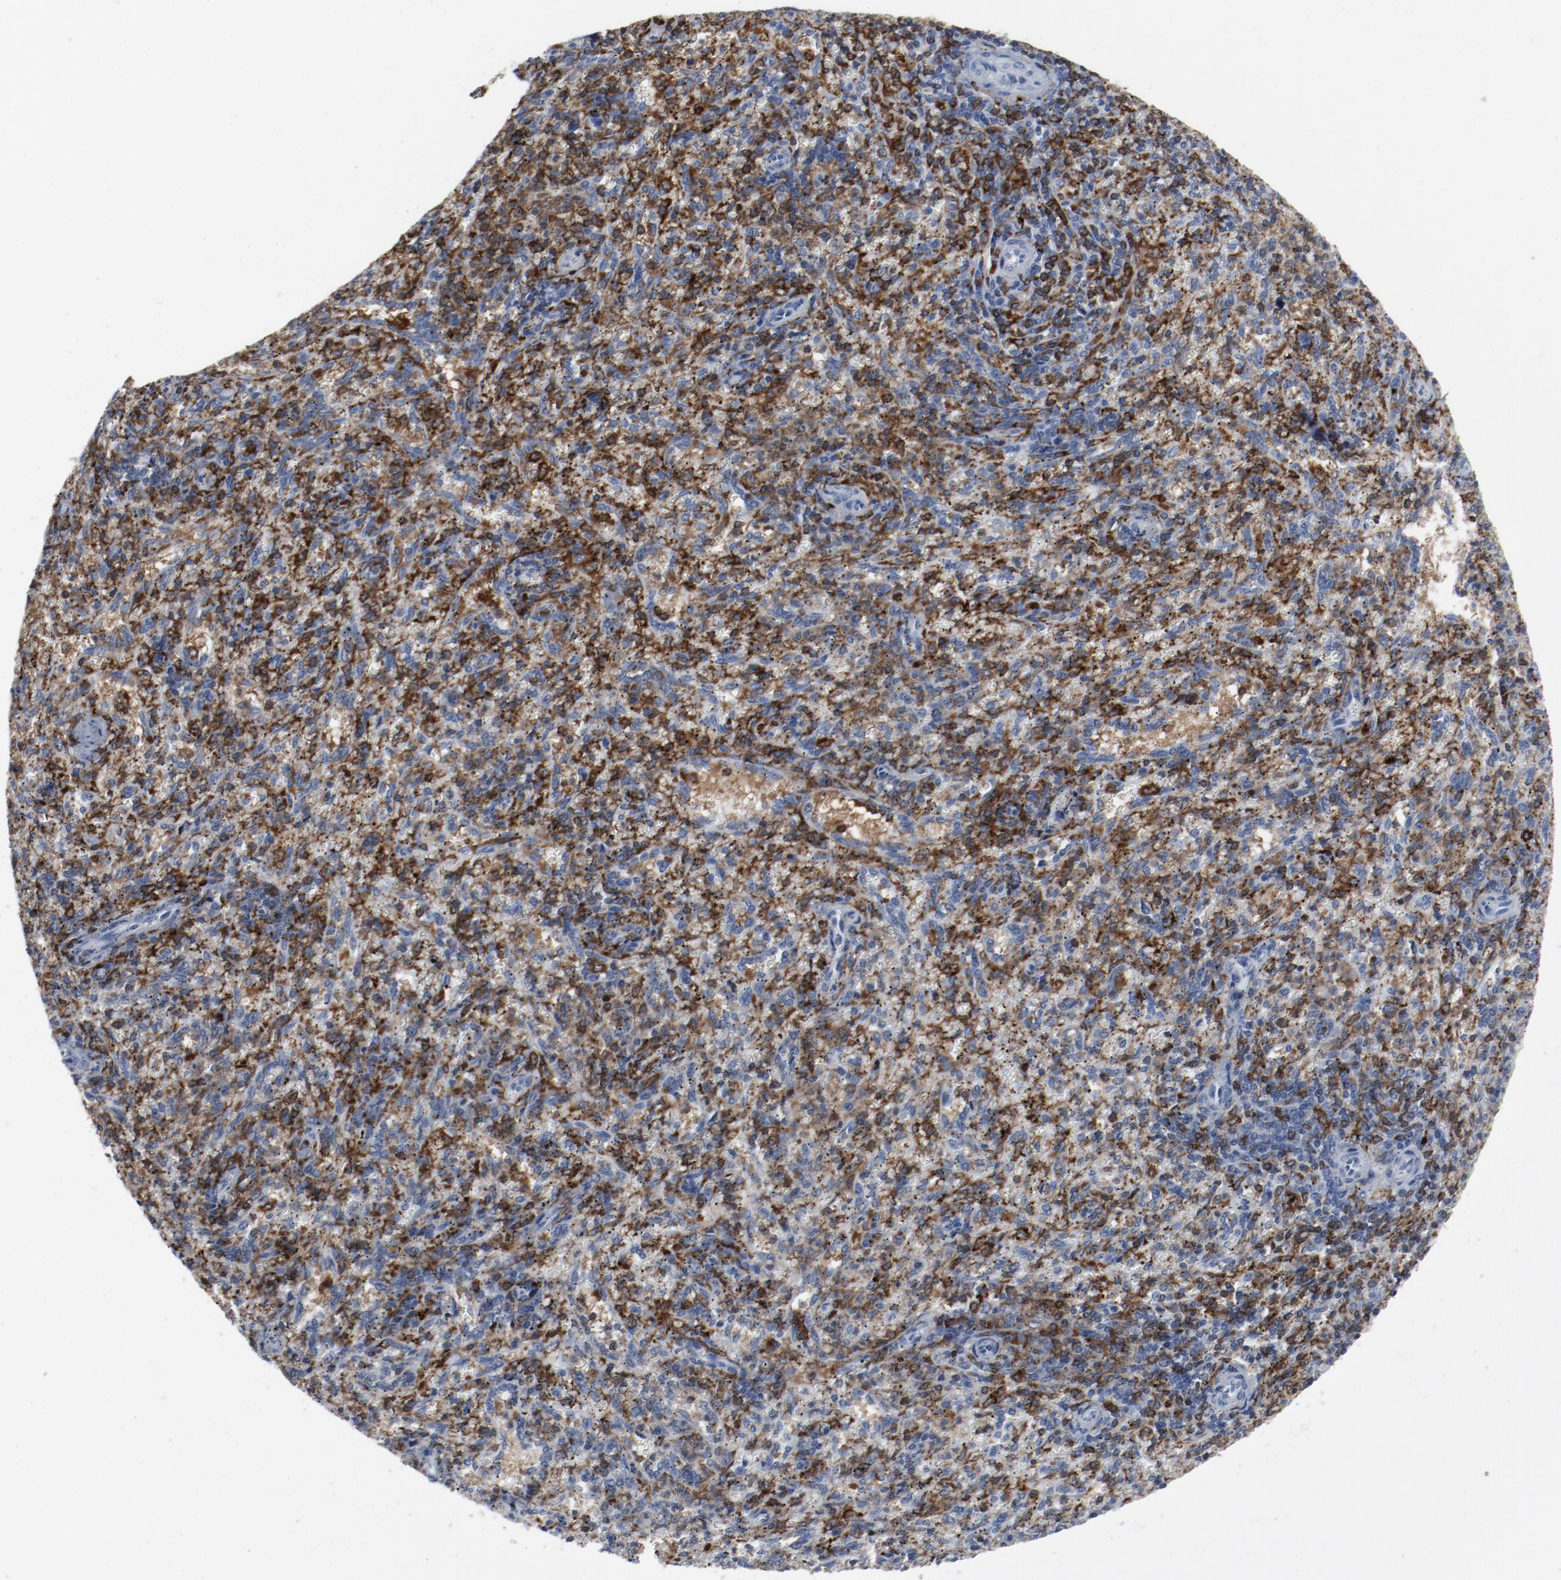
{"staining": {"intensity": "moderate", "quantity": ">75%", "location": "cytoplasmic/membranous"}, "tissue": "spleen", "cell_type": "Cells in red pulp", "image_type": "normal", "snomed": [{"axis": "morphology", "description": "Normal tissue, NOS"}, {"axis": "topography", "description": "Spleen"}], "caption": "Immunohistochemistry micrograph of benign spleen stained for a protein (brown), which displays medium levels of moderate cytoplasmic/membranous positivity in approximately >75% of cells in red pulp.", "gene": "LCP2", "patient": {"sex": "female", "age": 10}}